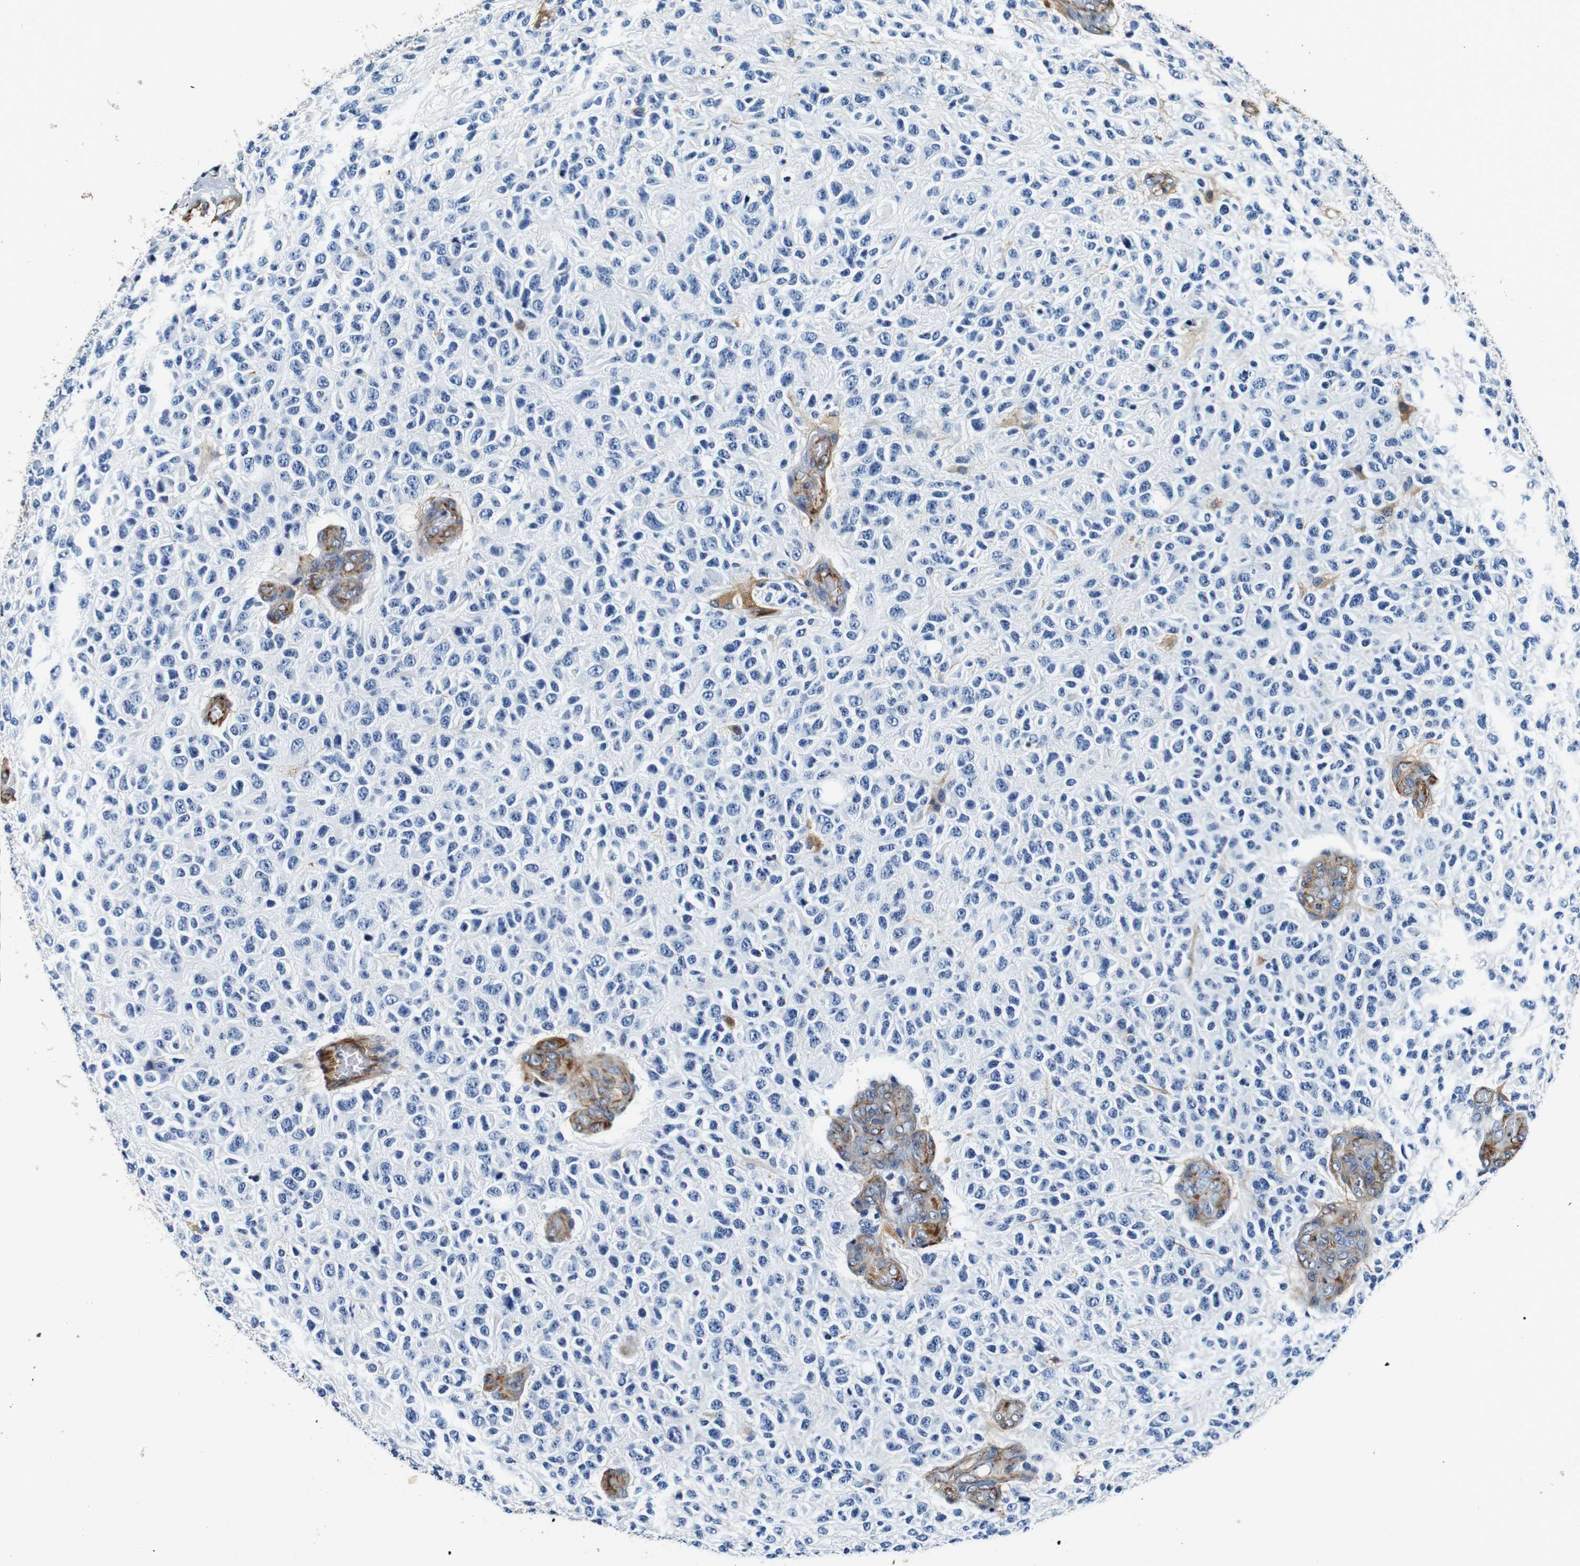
{"staining": {"intensity": "negative", "quantity": "none", "location": "none"}, "tissue": "glioma", "cell_type": "Tumor cells", "image_type": "cancer", "snomed": [{"axis": "morphology", "description": "Glioma, malignant, High grade"}, {"axis": "topography", "description": "pancreas cauda"}], "caption": "Immunohistochemistry (IHC) of human glioma shows no expression in tumor cells.", "gene": "GJE1", "patient": {"sex": "male", "age": 60}}